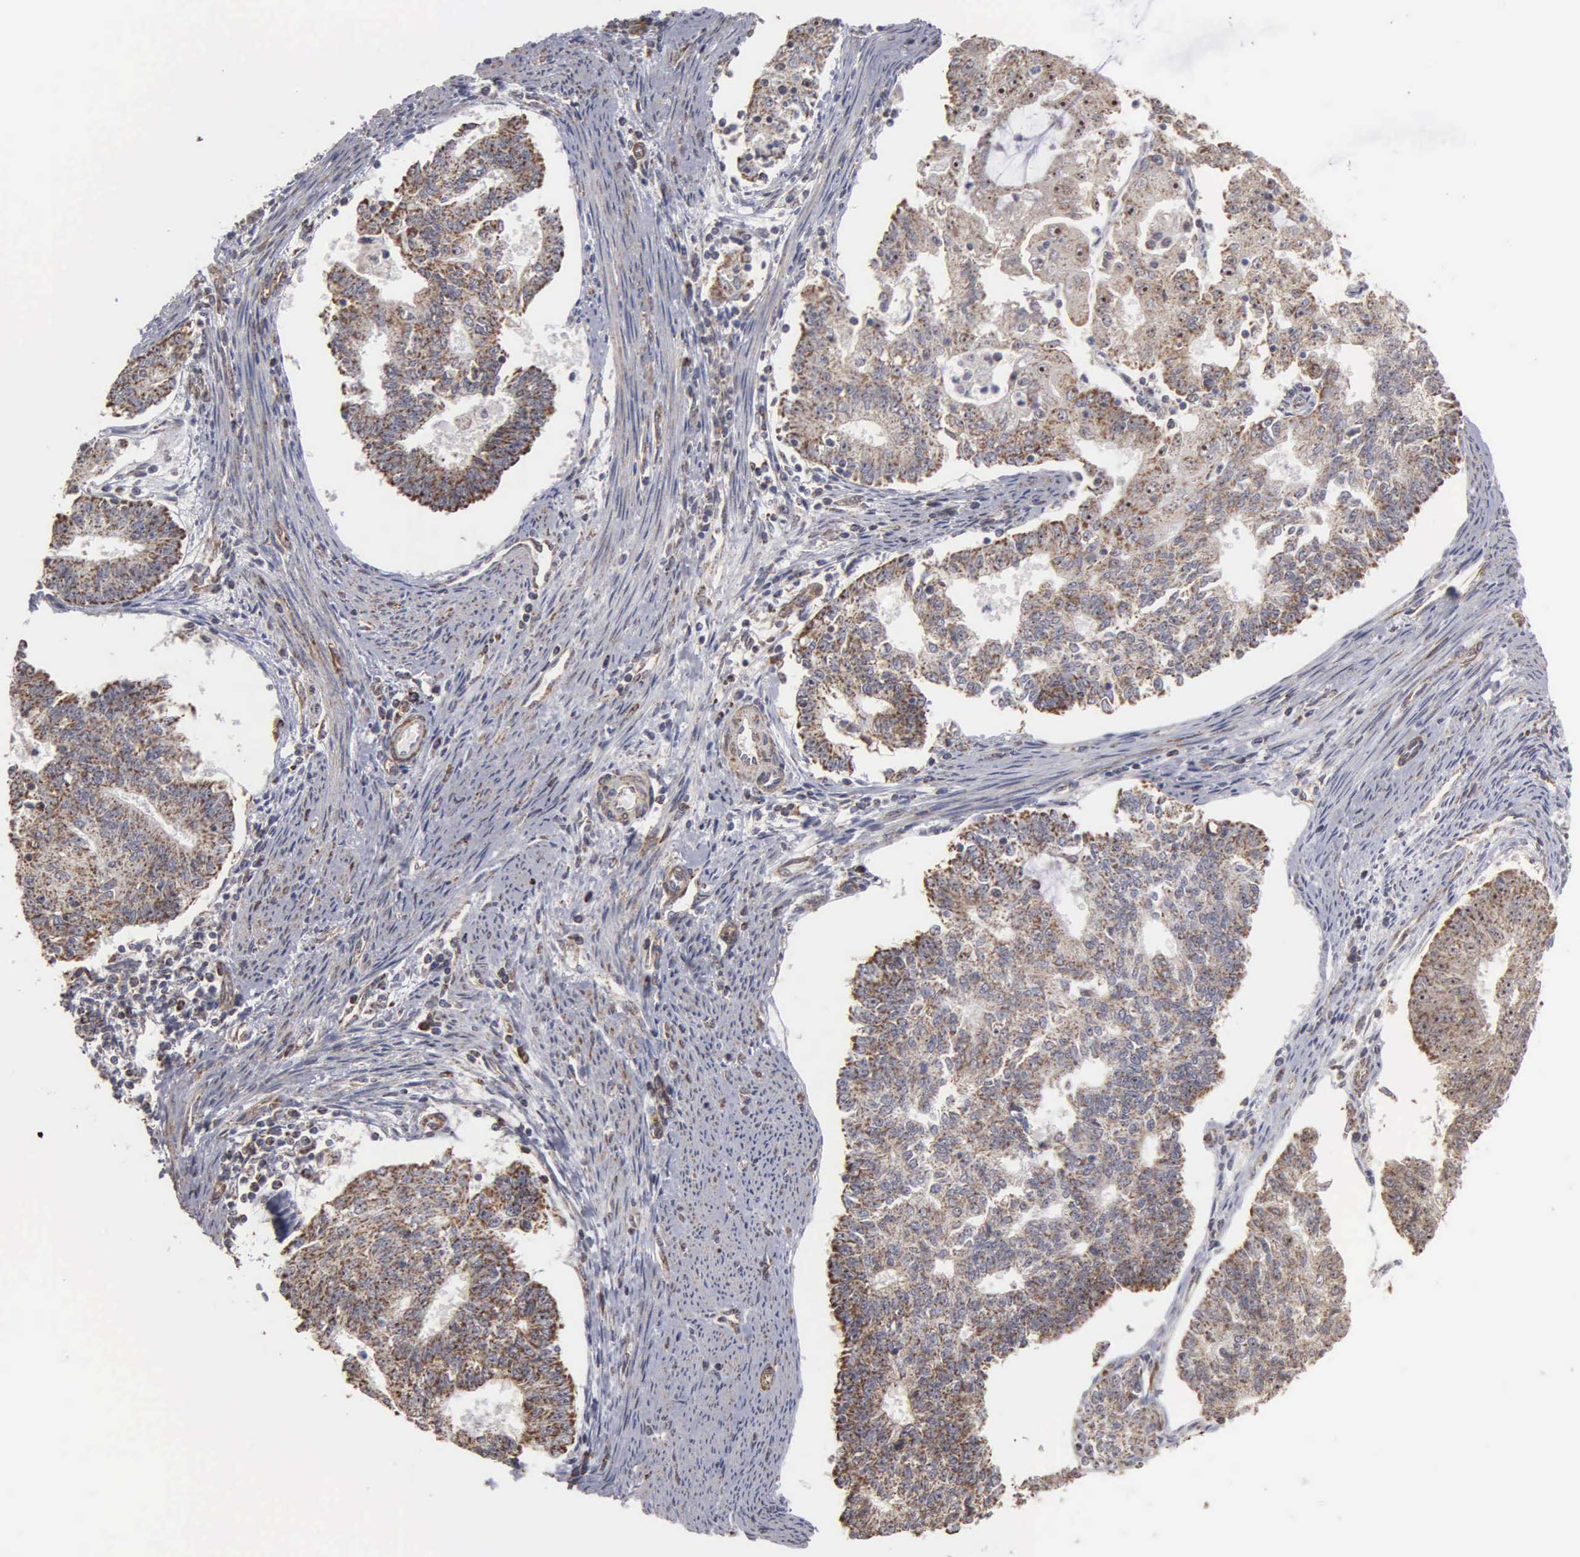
{"staining": {"intensity": "moderate", "quantity": "25%-75%", "location": "cytoplasmic/membranous"}, "tissue": "endometrial cancer", "cell_type": "Tumor cells", "image_type": "cancer", "snomed": [{"axis": "morphology", "description": "Adenocarcinoma, NOS"}, {"axis": "topography", "description": "Endometrium"}], "caption": "IHC staining of endometrial adenocarcinoma, which displays medium levels of moderate cytoplasmic/membranous expression in about 25%-75% of tumor cells indicating moderate cytoplasmic/membranous protein staining. The staining was performed using DAB (3,3'-diaminobenzidine) (brown) for protein detection and nuclei were counterstained in hematoxylin (blue).", "gene": "NGDN", "patient": {"sex": "female", "age": 56}}